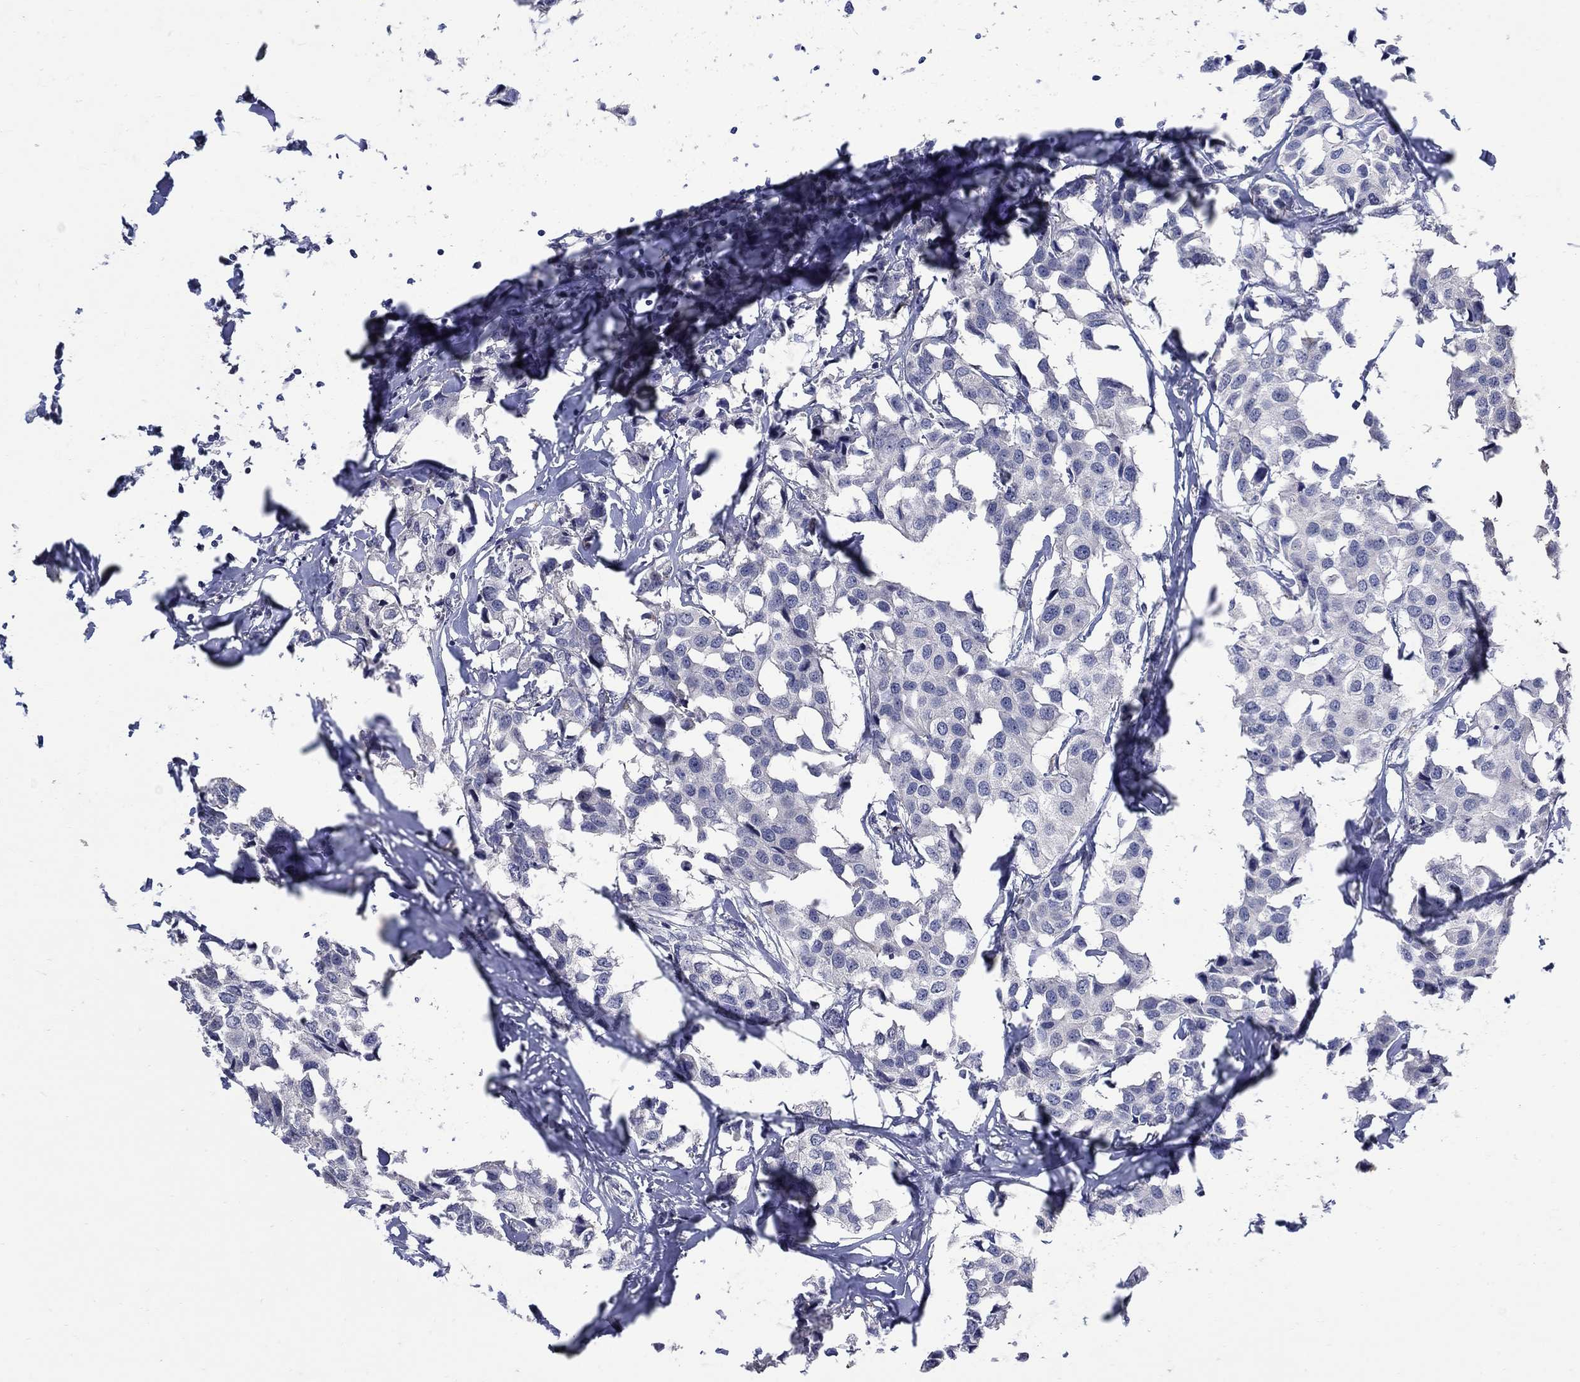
{"staining": {"intensity": "negative", "quantity": "none", "location": "none"}, "tissue": "breast cancer", "cell_type": "Tumor cells", "image_type": "cancer", "snomed": [{"axis": "morphology", "description": "Duct carcinoma"}, {"axis": "topography", "description": "Breast"}], "caption": "This is a micrograph of IHC staining of breast cancer (intraductal carcinoma), which shows no positivity in tumor cells.", "gene": "CETN1", "patient": {"sex": "female", "age": 80}}